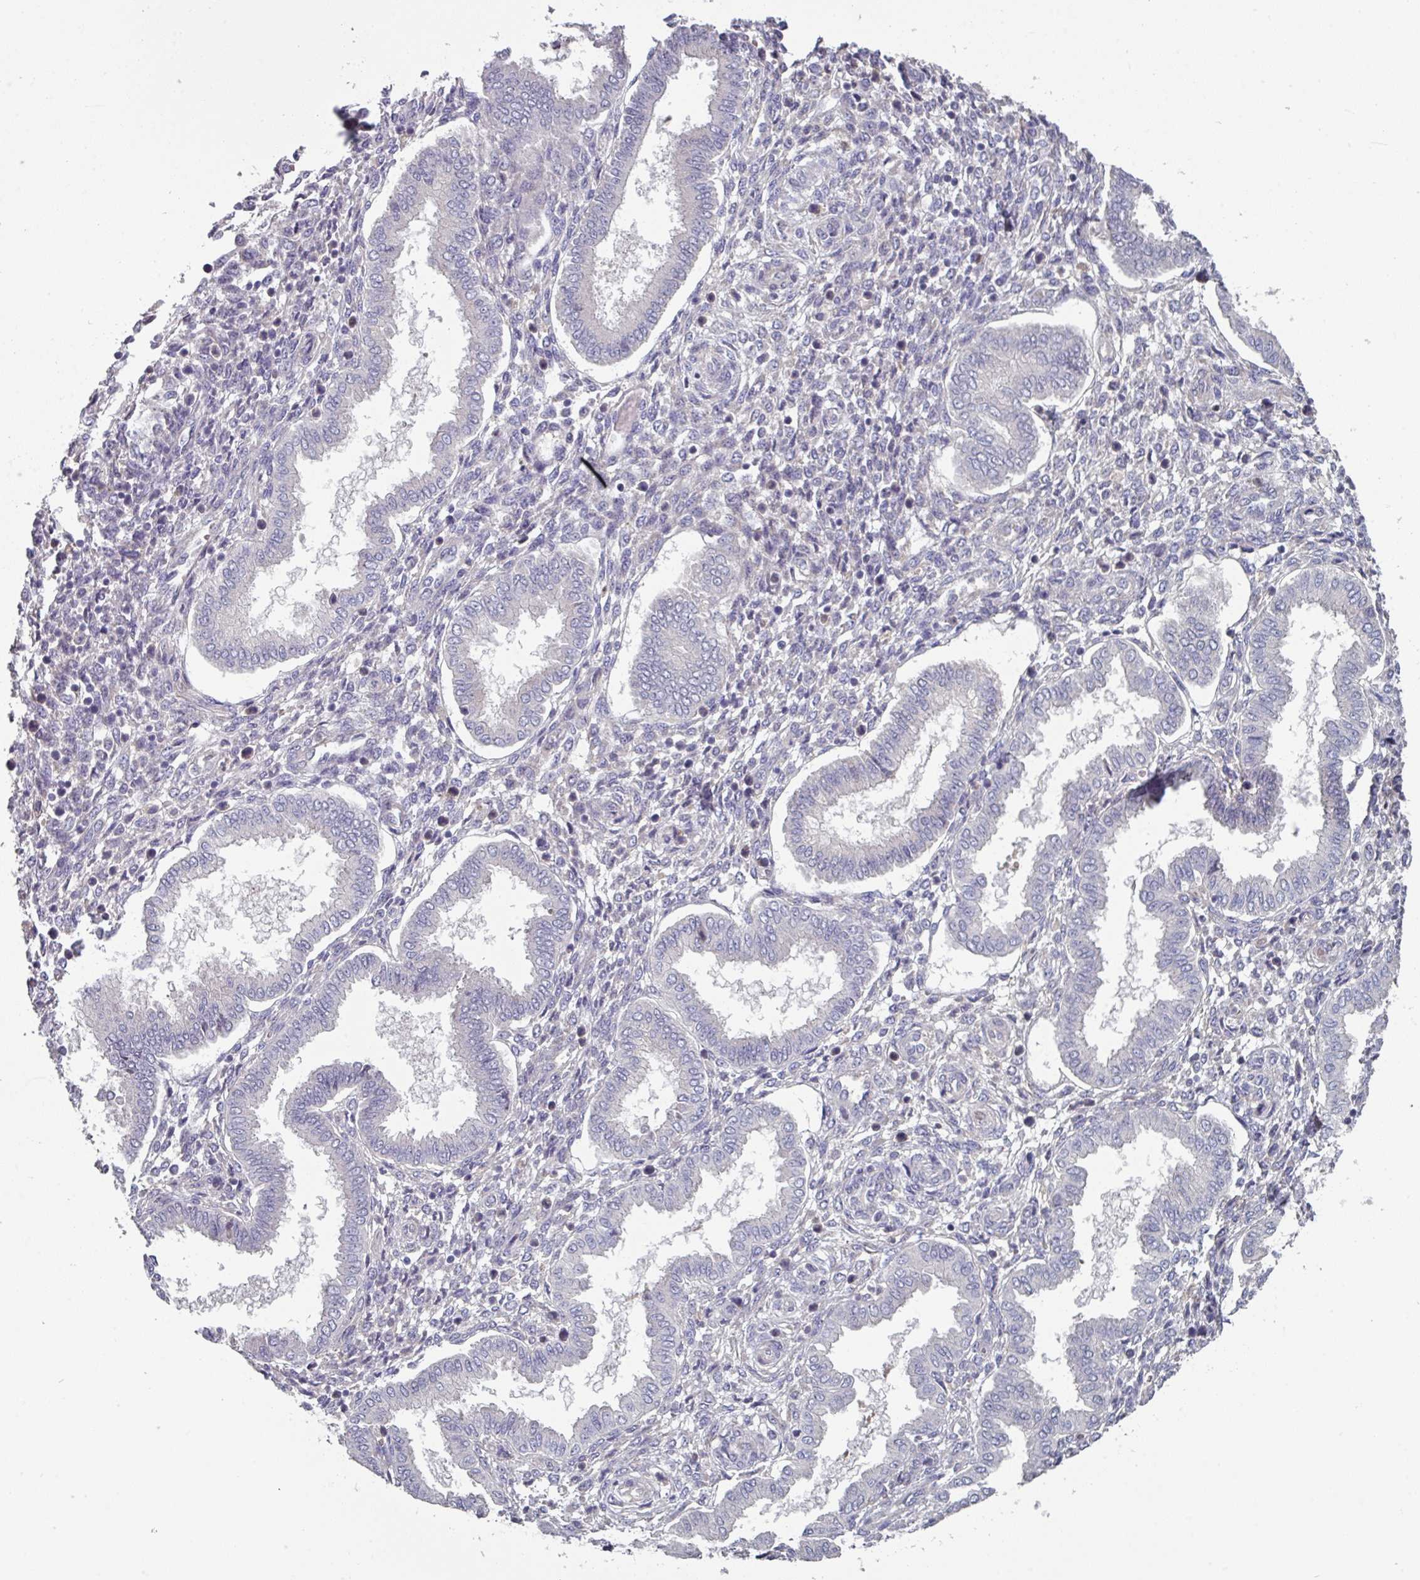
{"staining": {"intensity": "negative", "quantity": "none", "location": "none"}, "tissue": "endometrium", "cell_type": "Cells in endometrial stroma", "image_type": "normal", "snomed": [{"axis": "morphology", "description": "Normal tissue, NOS"}, {"axis": "topography", "description": "Endometrium"}], "caption": "IHC micrograph of normal endometrium stained for a protein (brown), which displays no expression in cells in endometrial stroma. (DAB immunohistochemistry (IHC) visualized using brightfield microscopy, high magnification).", "gene": "PRAMEF7", "patient": {"sex": "female", "age": 24}}